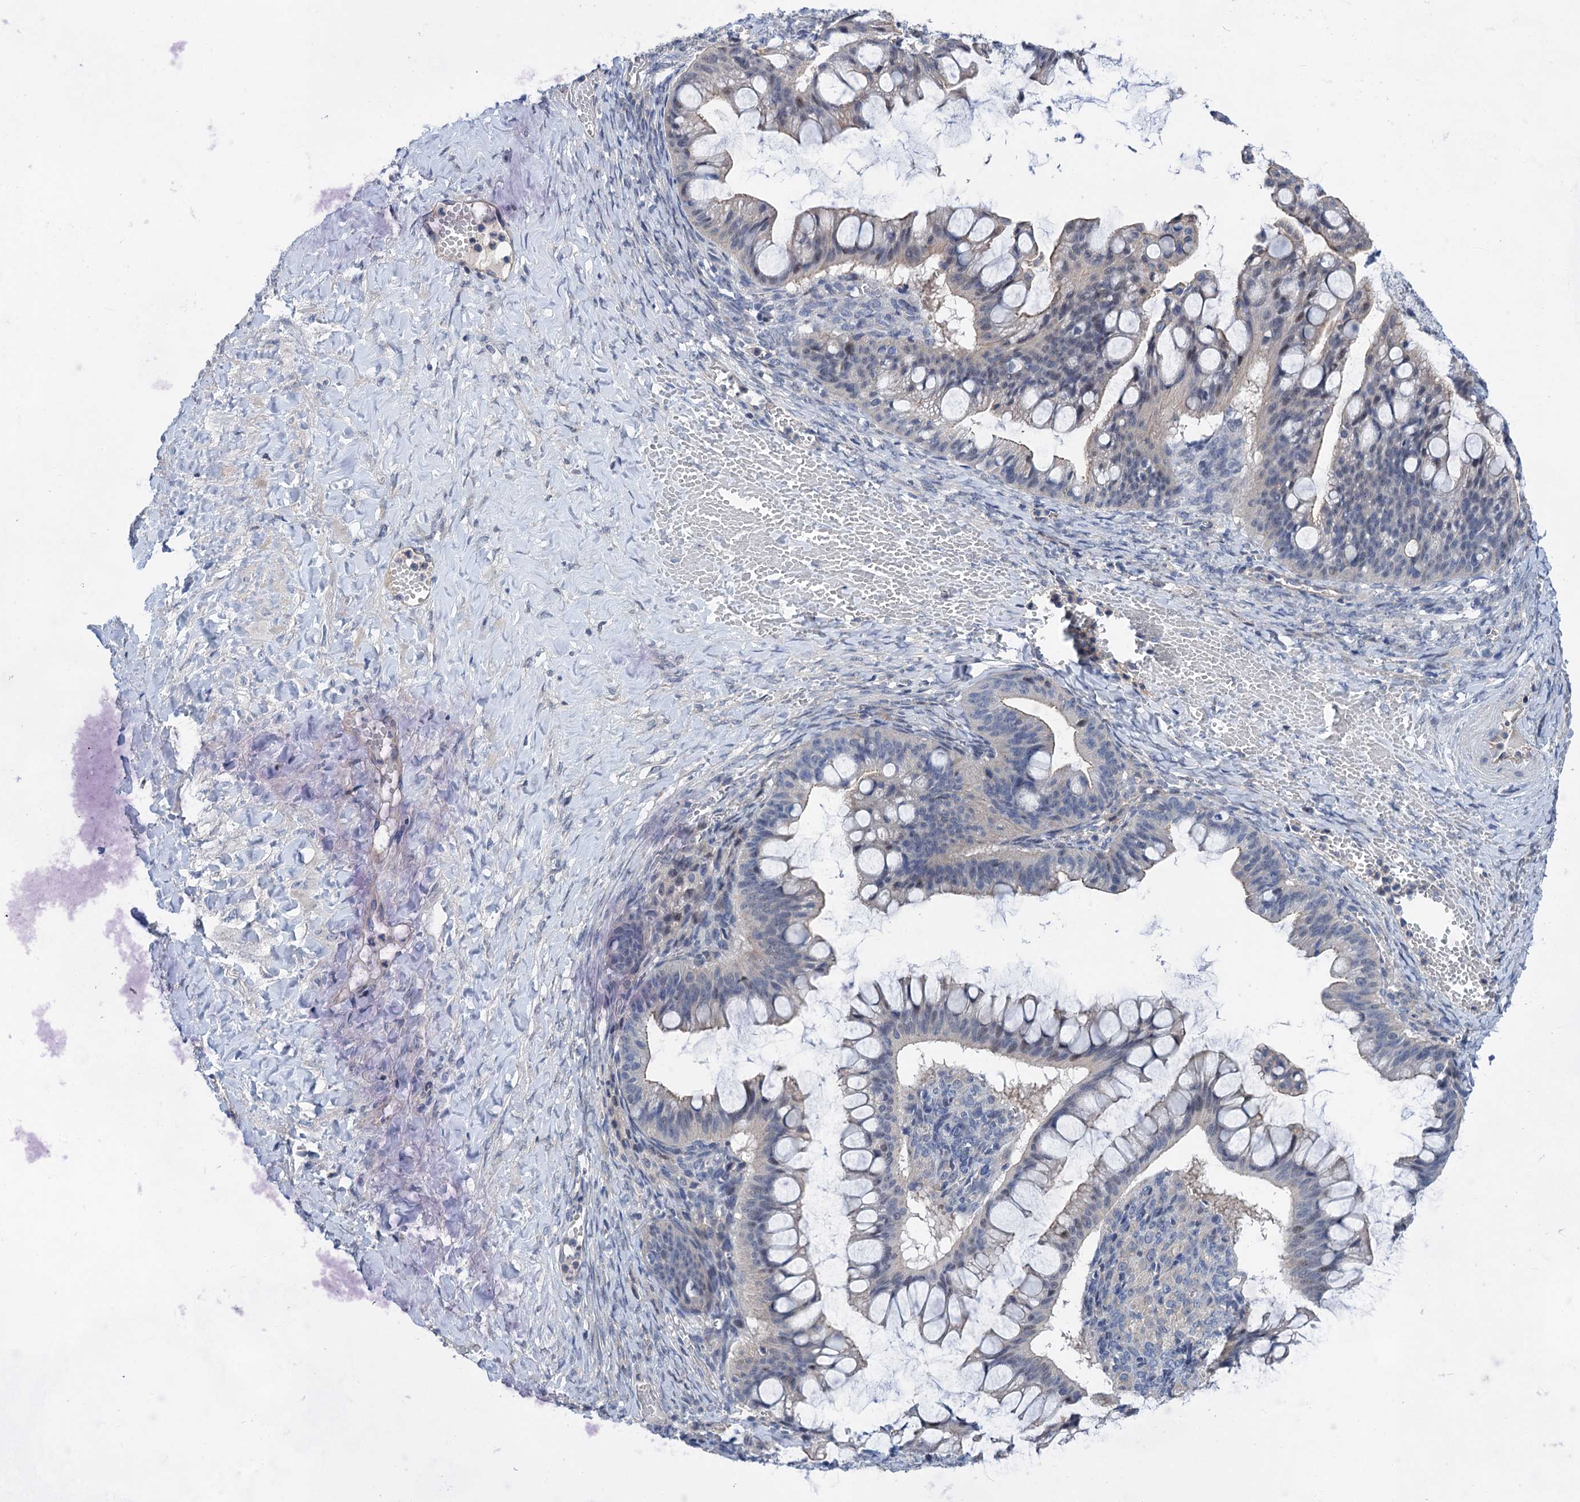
{"staining": {"intensity": "negative", "quantity": "none", "location": "none"}, "tissue": "ovarian cancer", "cell_type": "Tumor cells", "image_type": "cancer", "snomed": [{"axis": "morphology", "description": "Cystadenocarcinoma, mucinous, NOS"}, {"axis": "topography", "description": "Ovary"}], "caption": "Immunohistochemistry (IHC) image of human ovarian cancer (mucinous cystadenocarcinoma) stained for a protein (brown), which exhibits no staining in tumor cells.", "gene": "MORN3", "patient": {"sex": "female", "age": 73}}